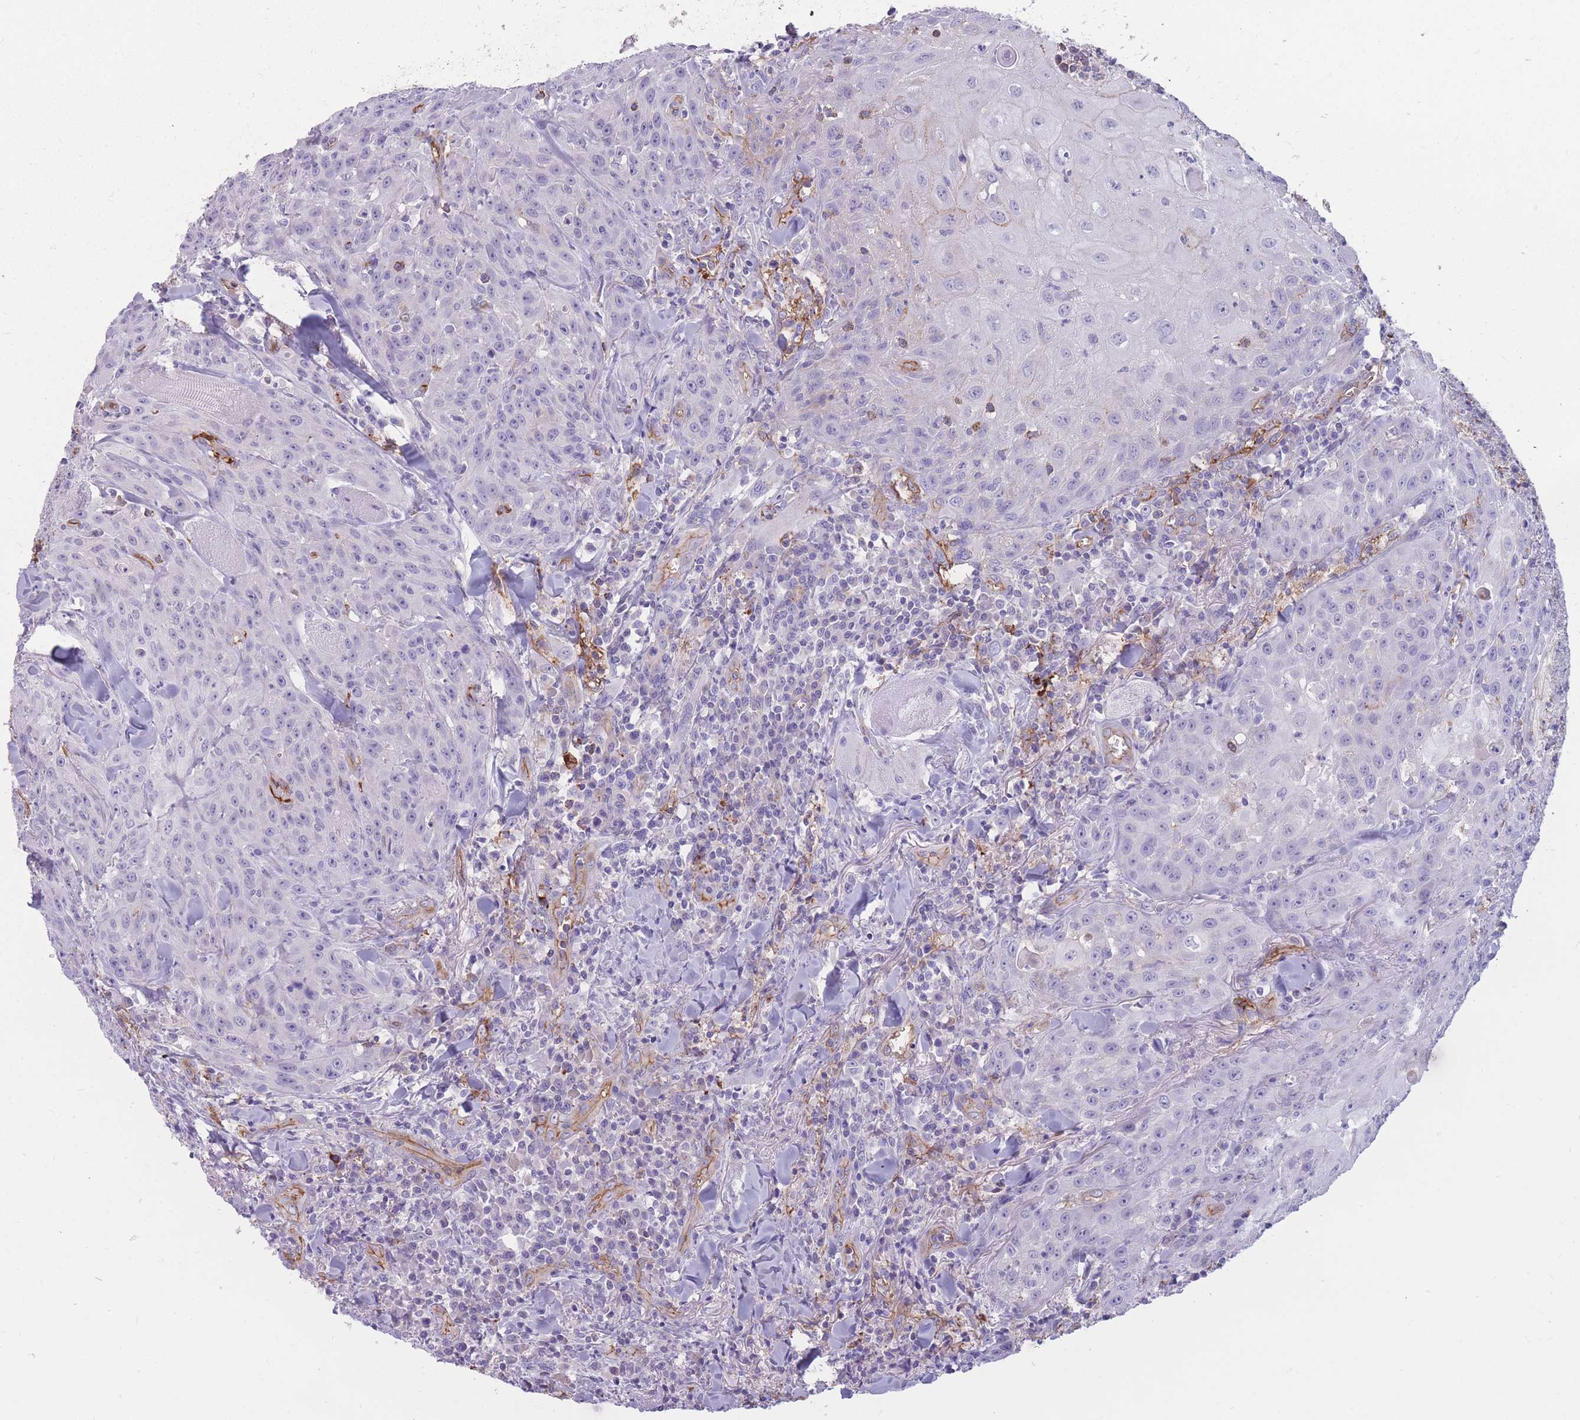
{"staining": {"intensity": "negative", "quantity": "none", "location": "none"}, "tissue": "head and neck cancer", "cell_type": "Tumor cells", "image_type": "cancer", "snomed": [{"axis": "morphology", "description": "Normal tissue, NOS"}, {"axis": "morphology", "description": "Squamous cell carcinoma, NOS"}, {"axis": "topography", "description": "Oral tissue"}, {"axis": "topography", "description": "Head-Neck"}], "caption": "A high-resolution histopathology image shows immunohistochemistry staining of head and neck squamous cell carcinoma, which exhibits no significant staining in tumor cells.", "gene": "GNA11", "patient": {"sex": "female", "age": 70}}